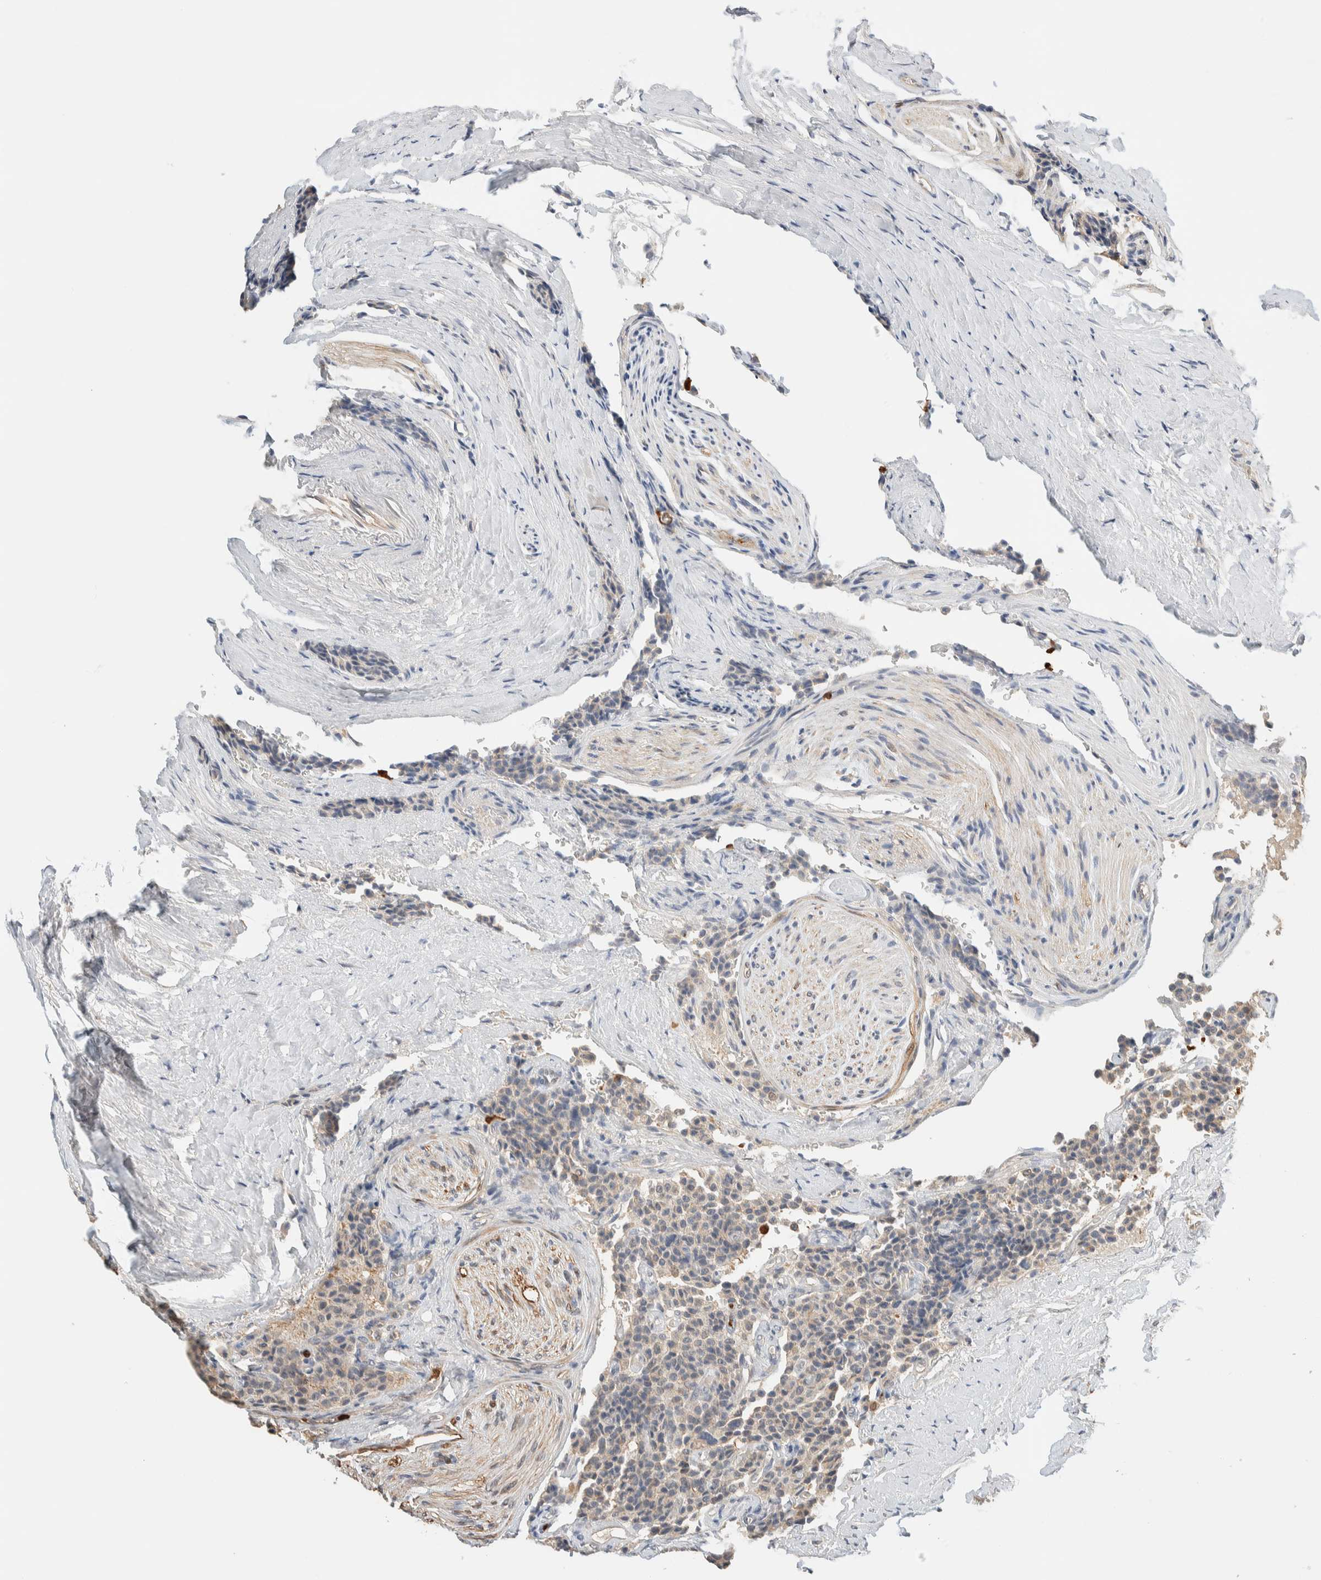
{"staining": {"intensity": "weak", "quantity": "<25%", "location": "cytoplasmic/membranous"}, "tissue": "carcinoid", "cell_type": "Tumor cells", "image_type": "cancer", "snomed": [{"axis": "morphology", "description": "Carcinoid, malignant, NOS"}, {"axis": "topography", "description": "Colon"}], "caption": "Tumor cells are negative for brown protein staining in malignant carcinoid. Nuclei are stained in blue.", "gene": "SETD4", "patient": {"sex": "female", "age": 61}}